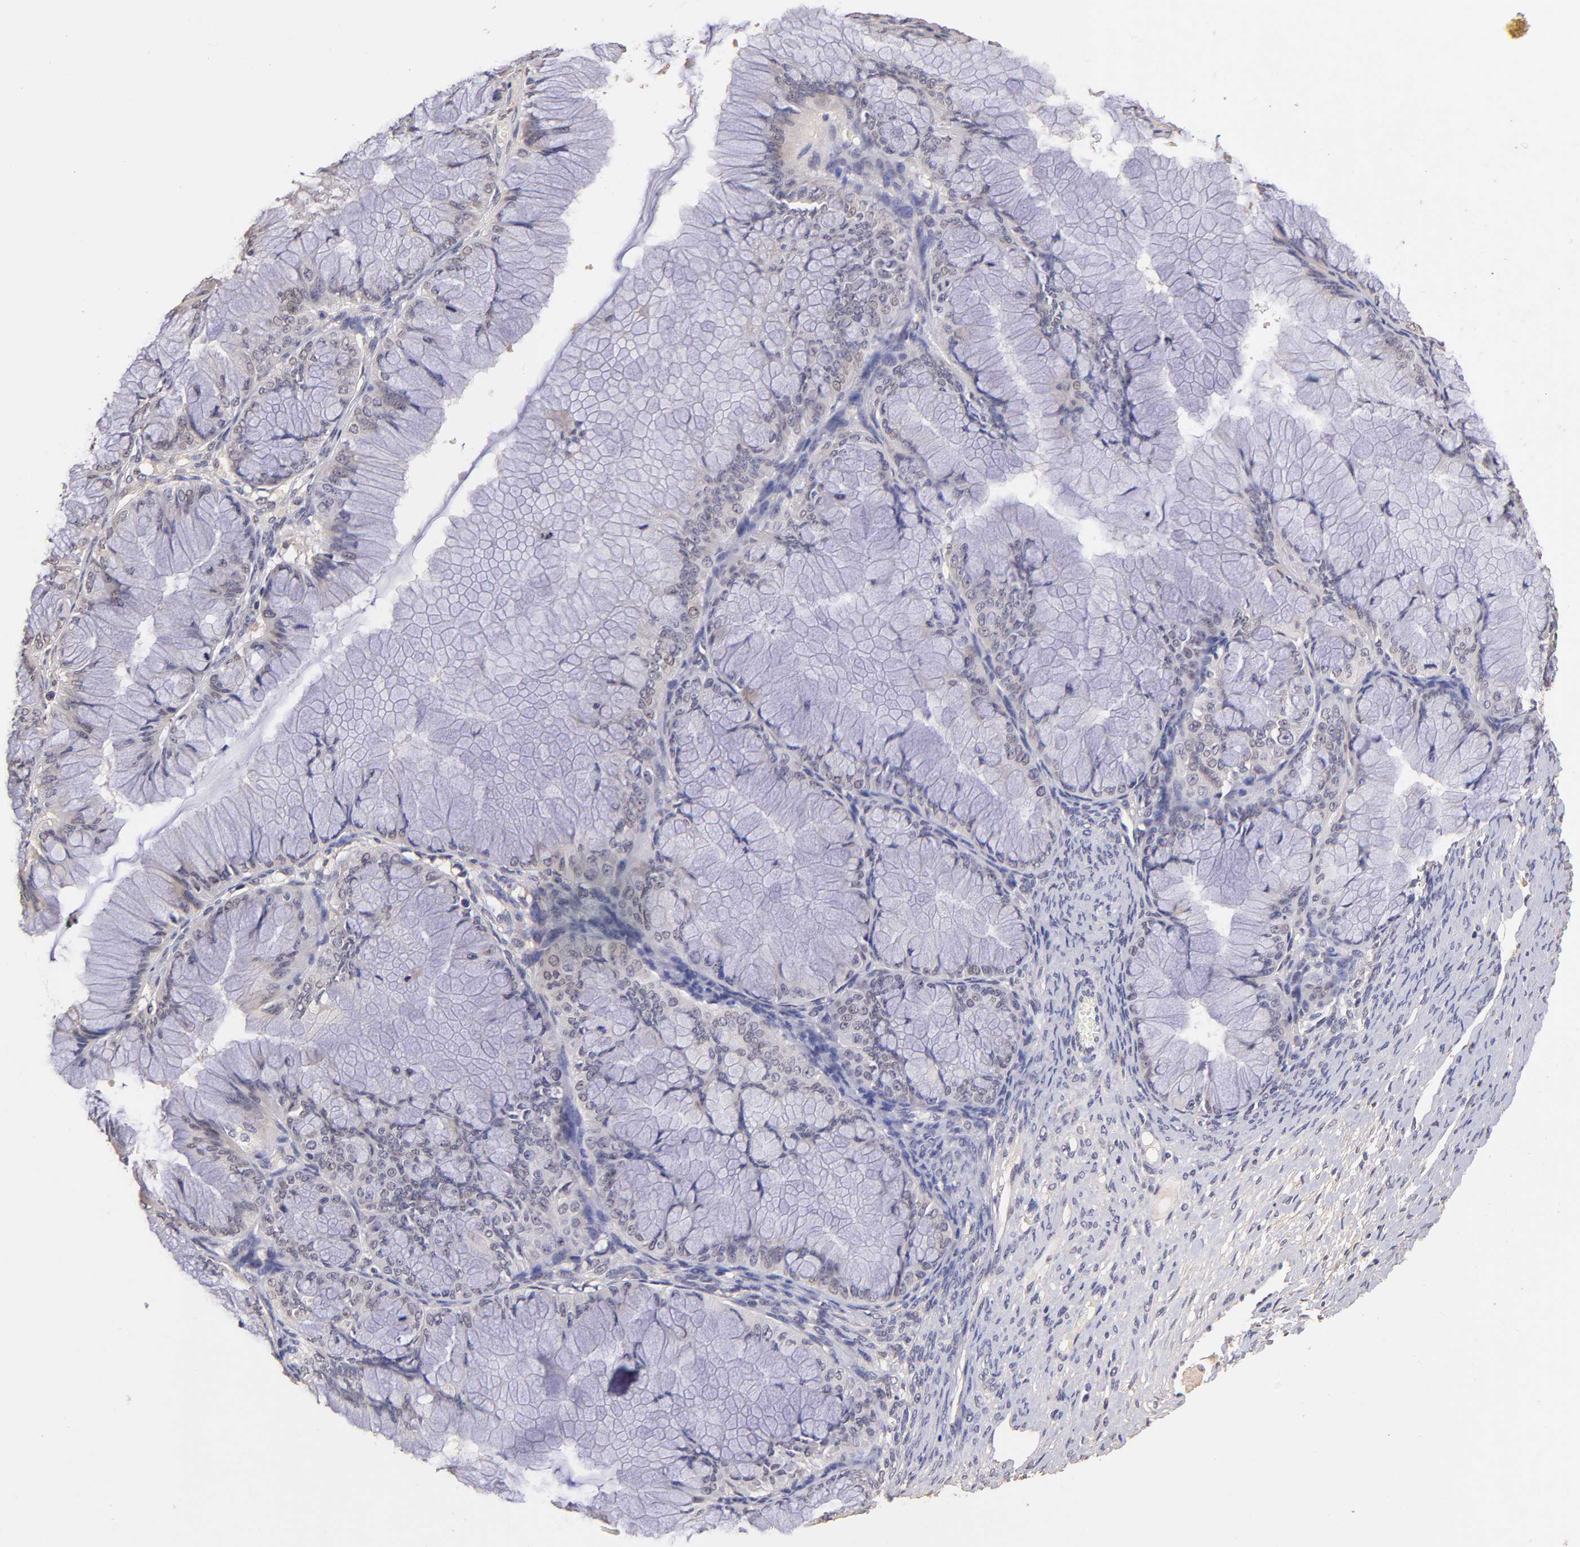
{"staining": {"intensity": "negative", "quantity": "none", "location": "none"}, "tissue": "ovarian cancer", "cell_type": "Tumor cells", "image_type": "cancer", "snomed": [{"axis": "morphology", "description": "Cystadenocarcinoma, mucinous, NOS"}, {"axis": "topography", "description": "Ovary"}], "caption": "A micrograph of mucinous cystadenocarcinoma (ovarian) stained for a protein demonstrates no brown staining in tumor cells.", "gene": "RNASEL", "patient": {"sex": "female", "age": 63}}